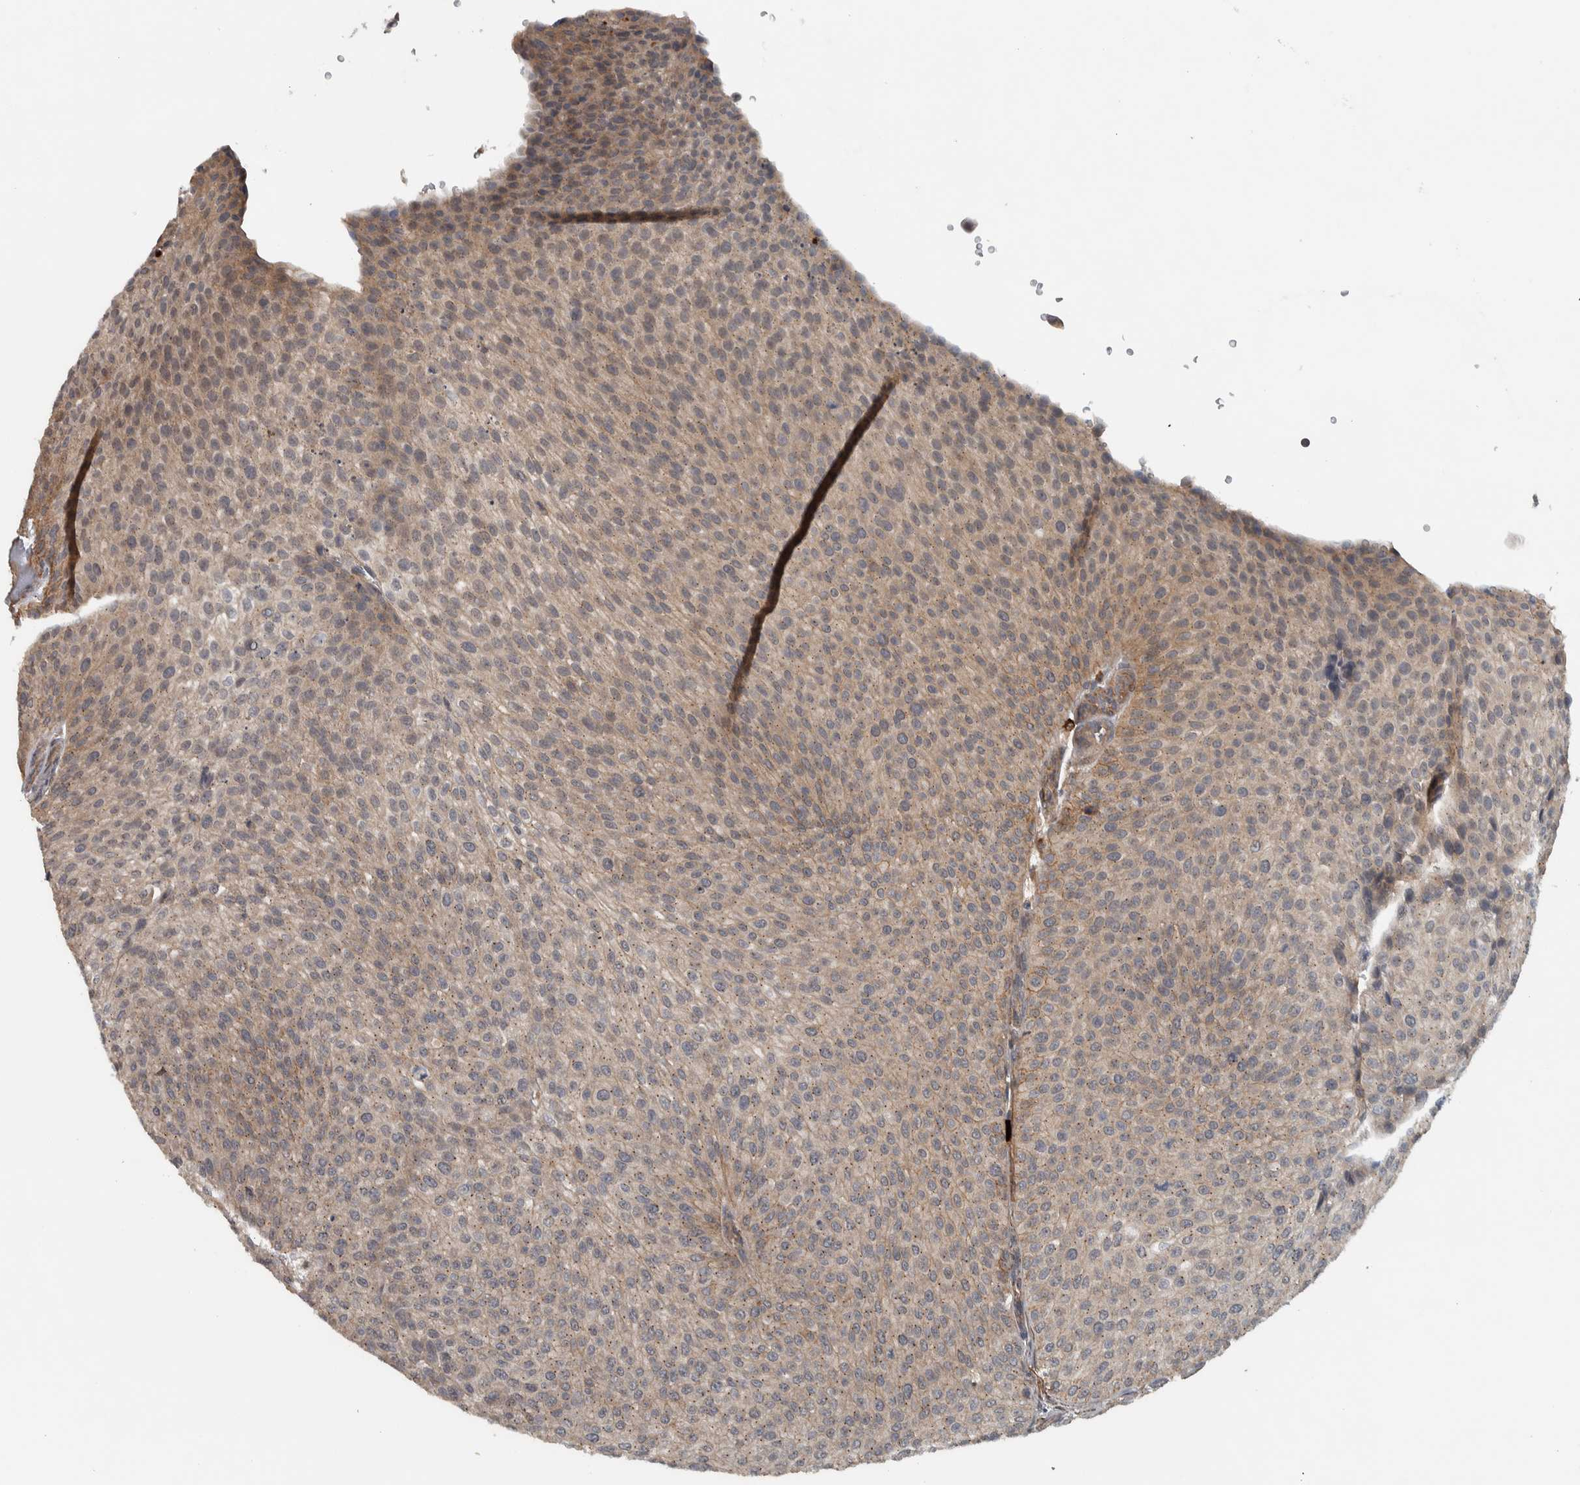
{"staining": {"intensity": "moderate", "quantity": "<25%", "location": "cytoplasmic/membranous"}, "tissue": "urothelial cancer", "cell_type": "Tumor cells", "image_type": "cancer", "snomed": [{"axis": "morphology", "description": "Urothelial carcinoma, Low grade"}, {"axis": "topography", "description": "Smooth muscle"}, {"axis": "topography", "description": "Urinary bladder"}], "caption": "Immunohistochemical staining of urothelial cancer shows low levels of moderate cytoplasmic/membranous staining in about <25% of tumor cells. The protein is stained brown, and the nuclei are stained in blue (DAB IHC with brightfield microscopy, high magnification).", "gene": "LBHD1", "patient": {"sex": "male", "age": 60}}